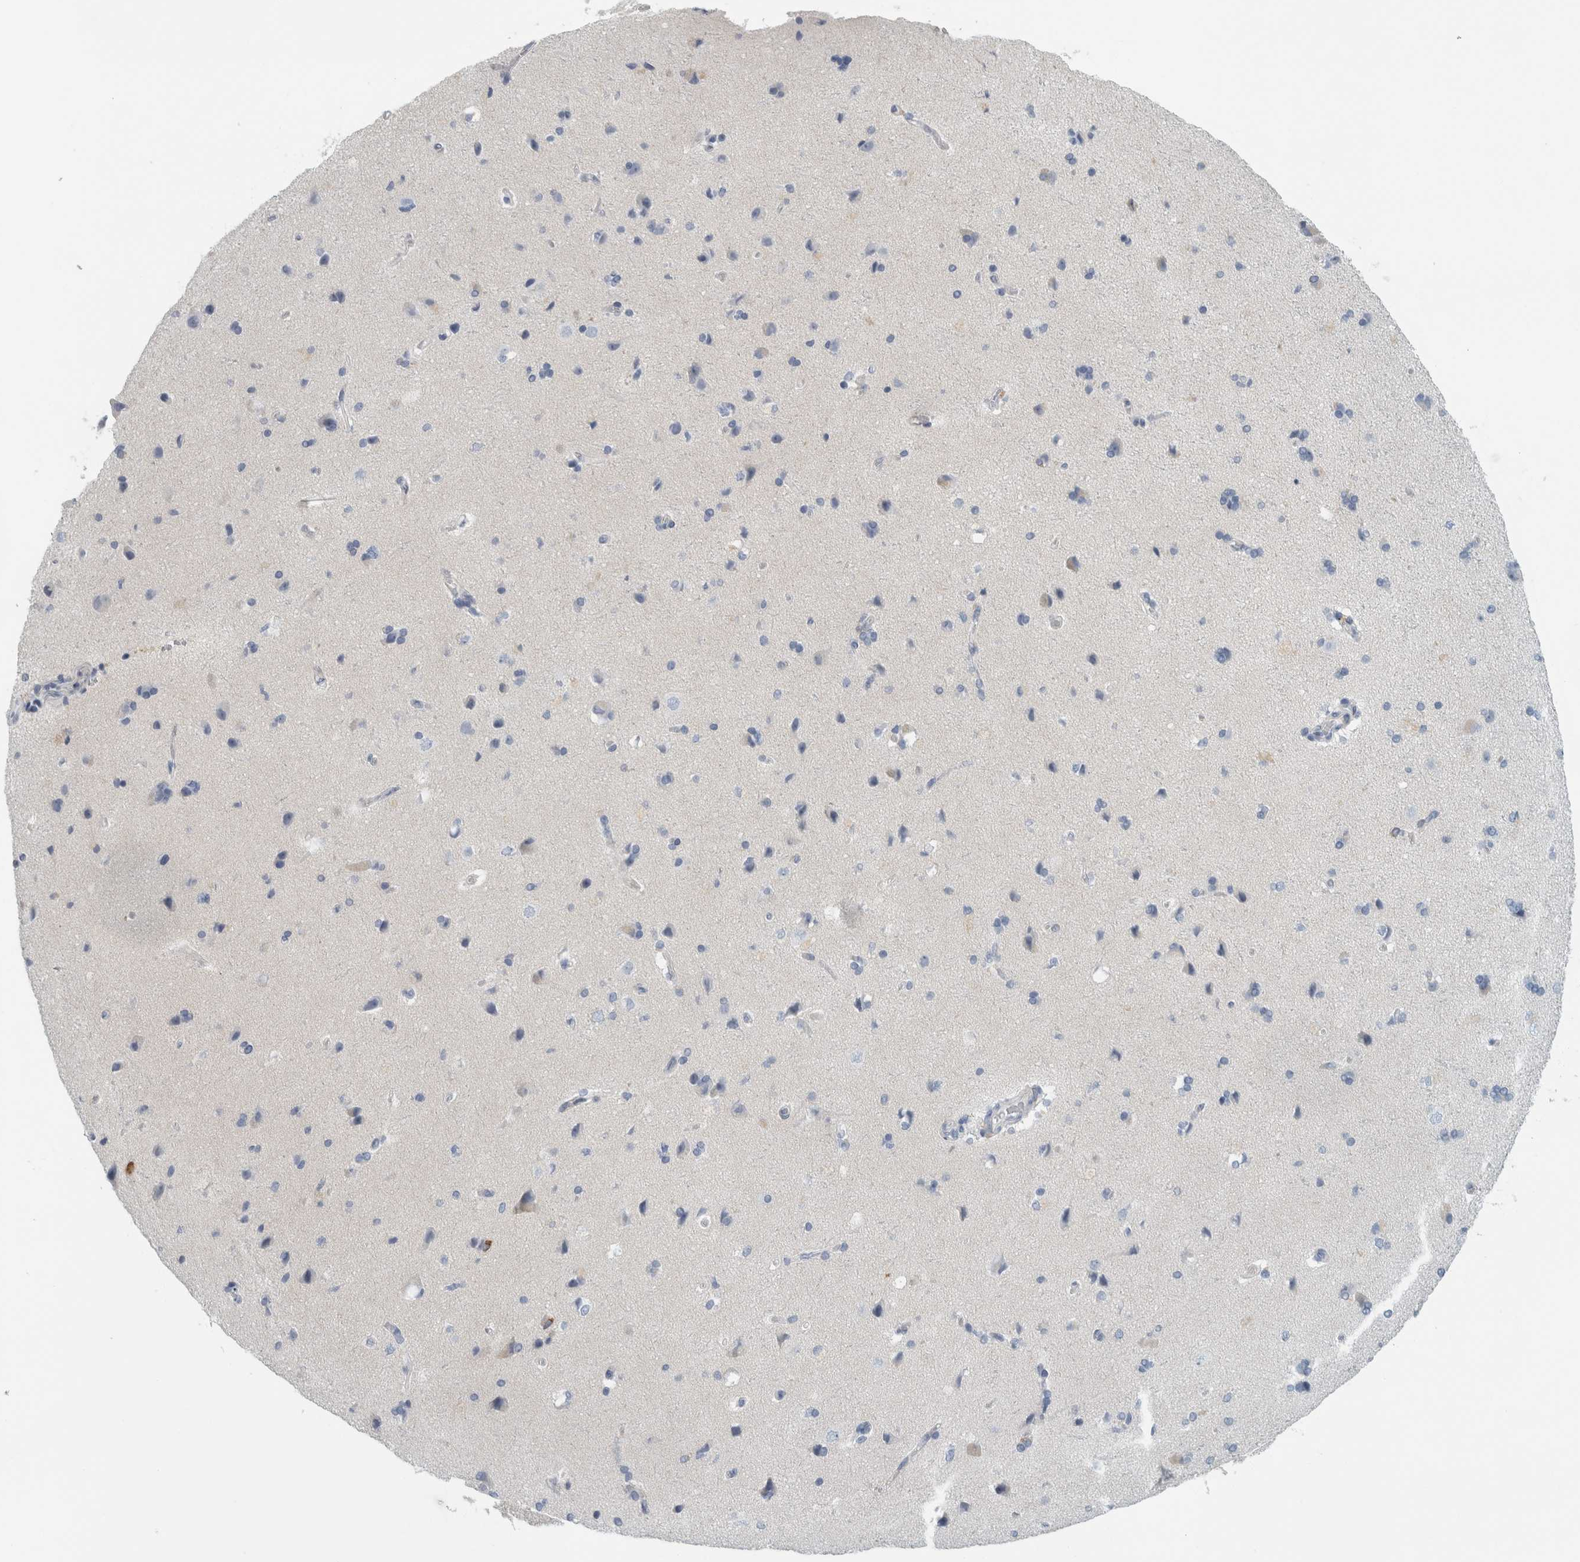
{"staining": {"intensity": "negative", "quantity": "none", "location": "none"}, "tissue": "cerebral cortex", "cell_type": "Endothelial cells", "image_type": "normal", "snomed": [{"axis": "morphology", "description": "Normal tissue, NOS"}, {"axis": "topography", "description": "Cerebral cortex"}], "caption": "Immunohistochemical staining of unremarkable cerebral cortex exhibits no significant staining in endothelial cells.", "gene": "B3GNT3", "patient": {"sex": "male", "age": 62}}